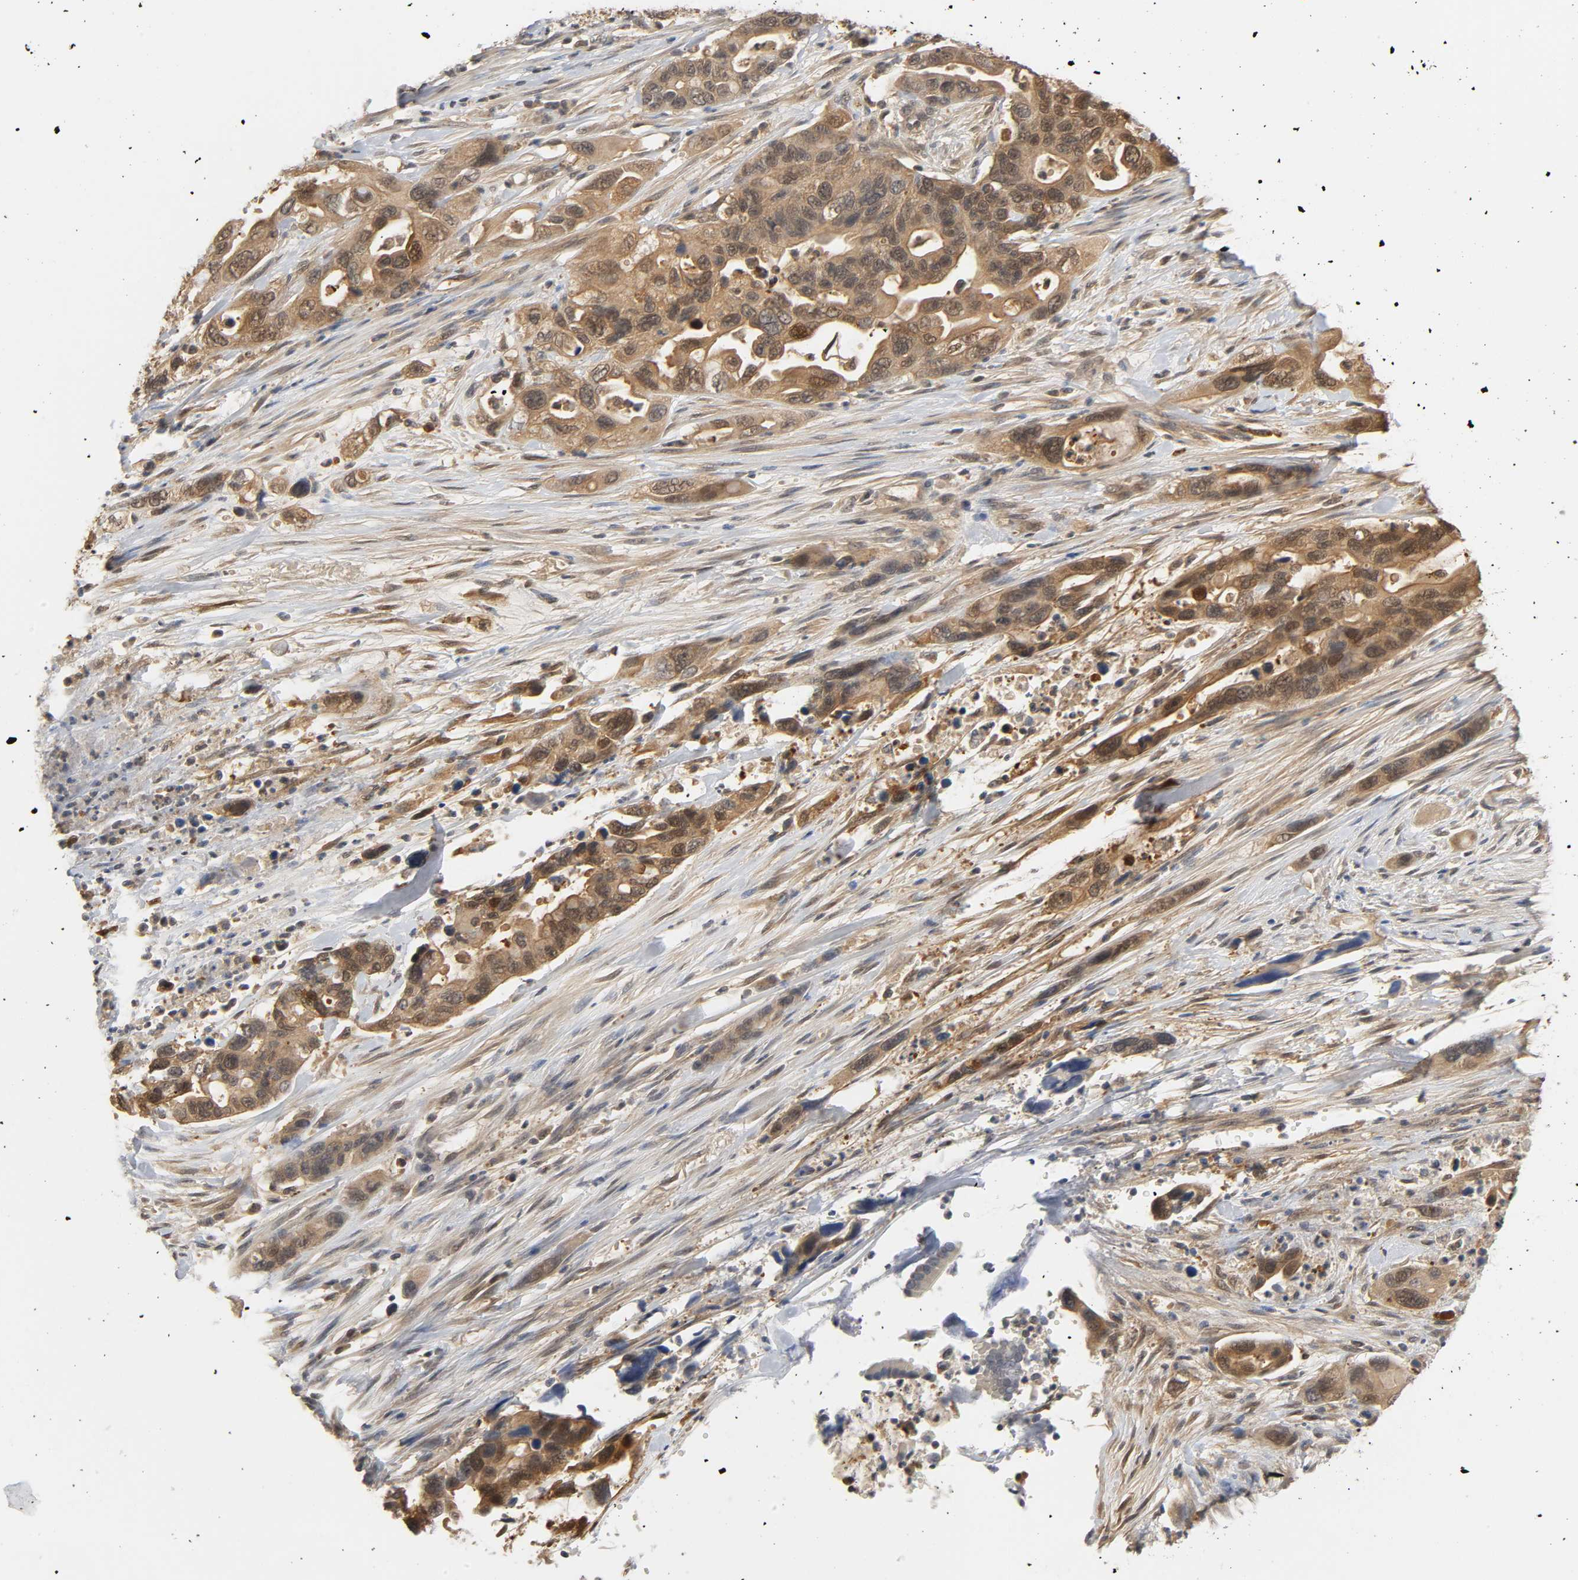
{"staining": {"intensity": "moderate", "quantity": ">75%", "location": "cytoplasmic/membranous,nuclear"}, "tissue": "pancreatic cancer", "cell_type": "Tumor cells", "image_type": "cancer", "snomed": [{"axis": "morphology", "description": "Adenocarcinoma, NOS"}, {"axis": "topography", "description": "Pancreas"}], "caption": "Human pancreatic cancer (adenocarcinoma) stained with a brown dye exhibits moderate cytoplasmic/membranous and nuclear positive staining in approximately >75% of tumor cells.", "gene": "MIF", "patient": {"sex": "female", "age": 71}}